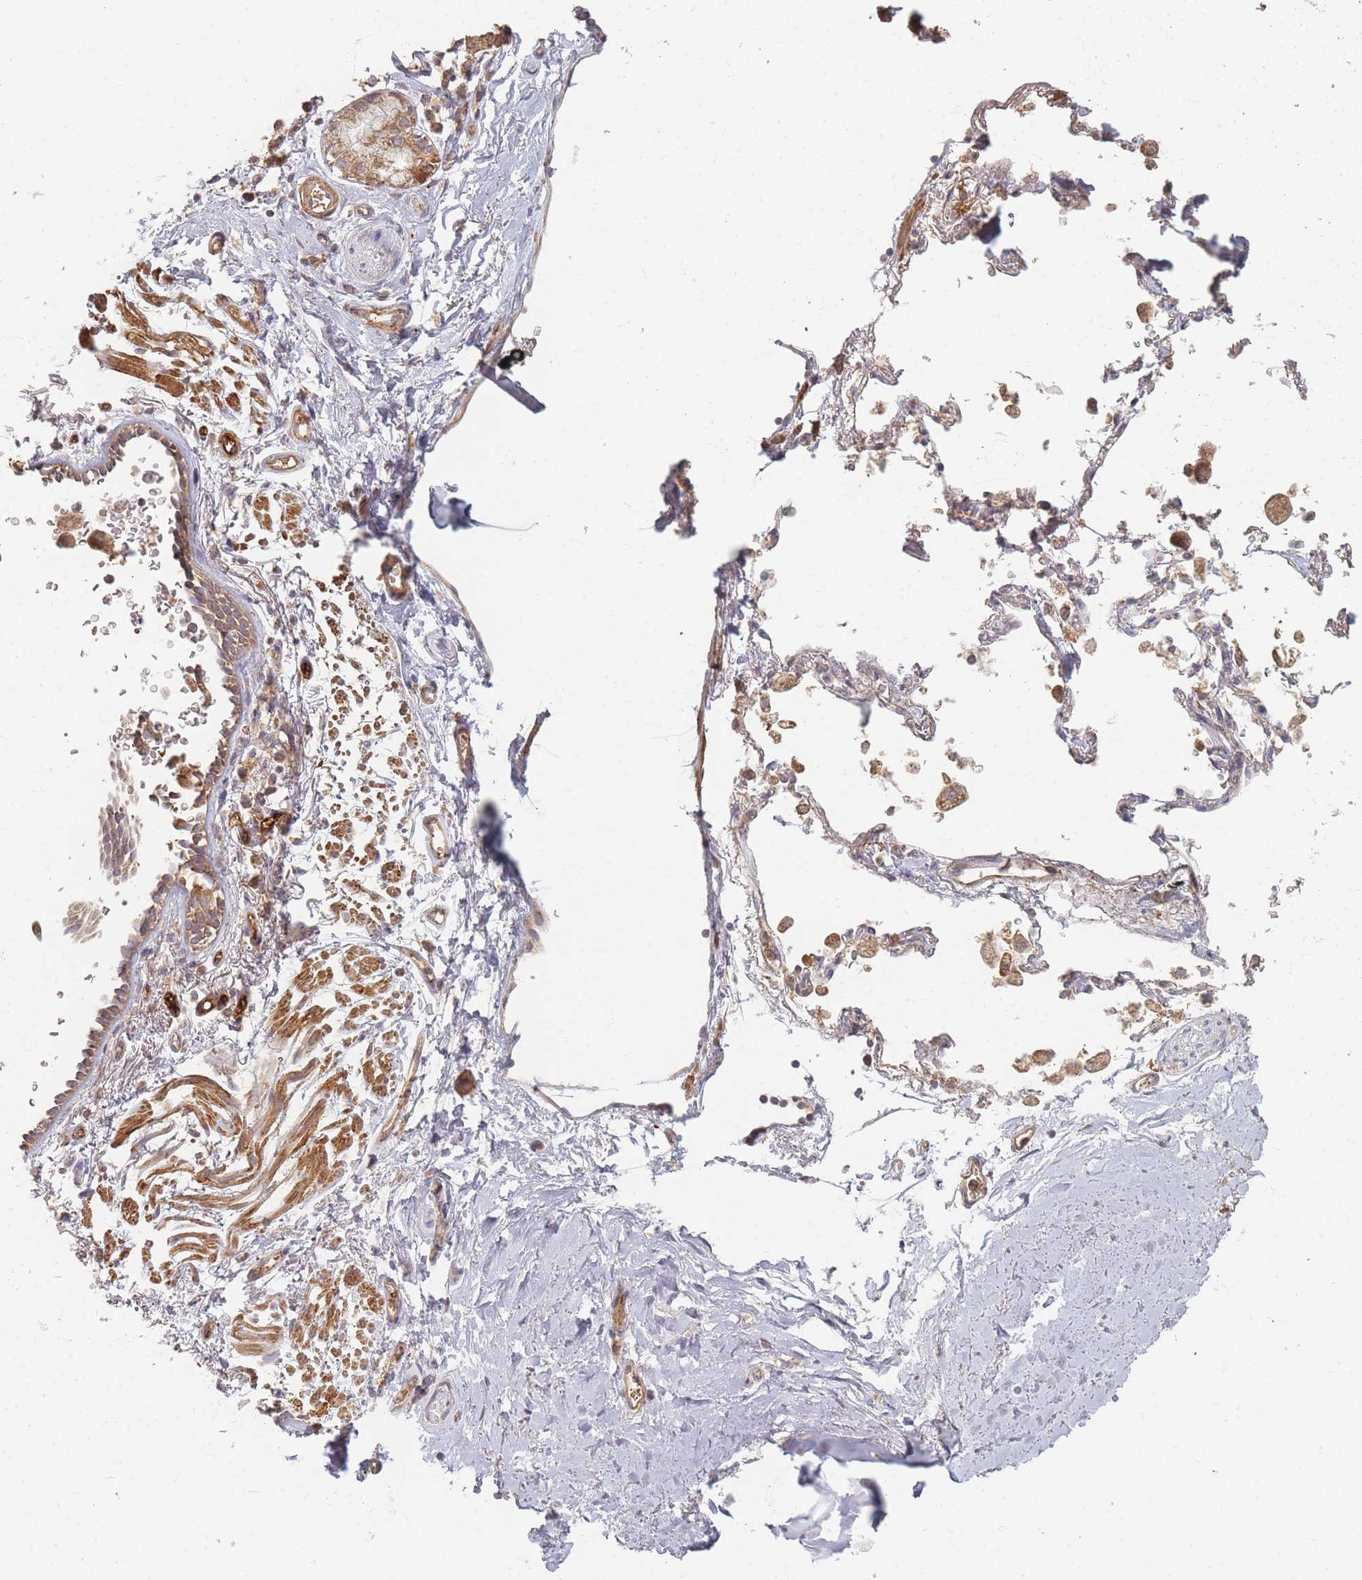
{"staining": {"intensity": "negative", "quantity": "none", "location": "none"}, "tissue": "adipose tissue", "cell_type": "Adipocytes", "image_type": "normal", "snomed": [{"axis": "morphology", "description": "Normal tissue, NOS"}, {"axis": "topography", "description": "Cartilage tissue"}], "caption": "The immunohistochemistry histopathology image has no significant positivity in adipocytes of adipose tissue. (IHC, brightfield microscopy, high magnification).", "gene": "MRPS6", "patient": {"sex": "male", "age": 73}}